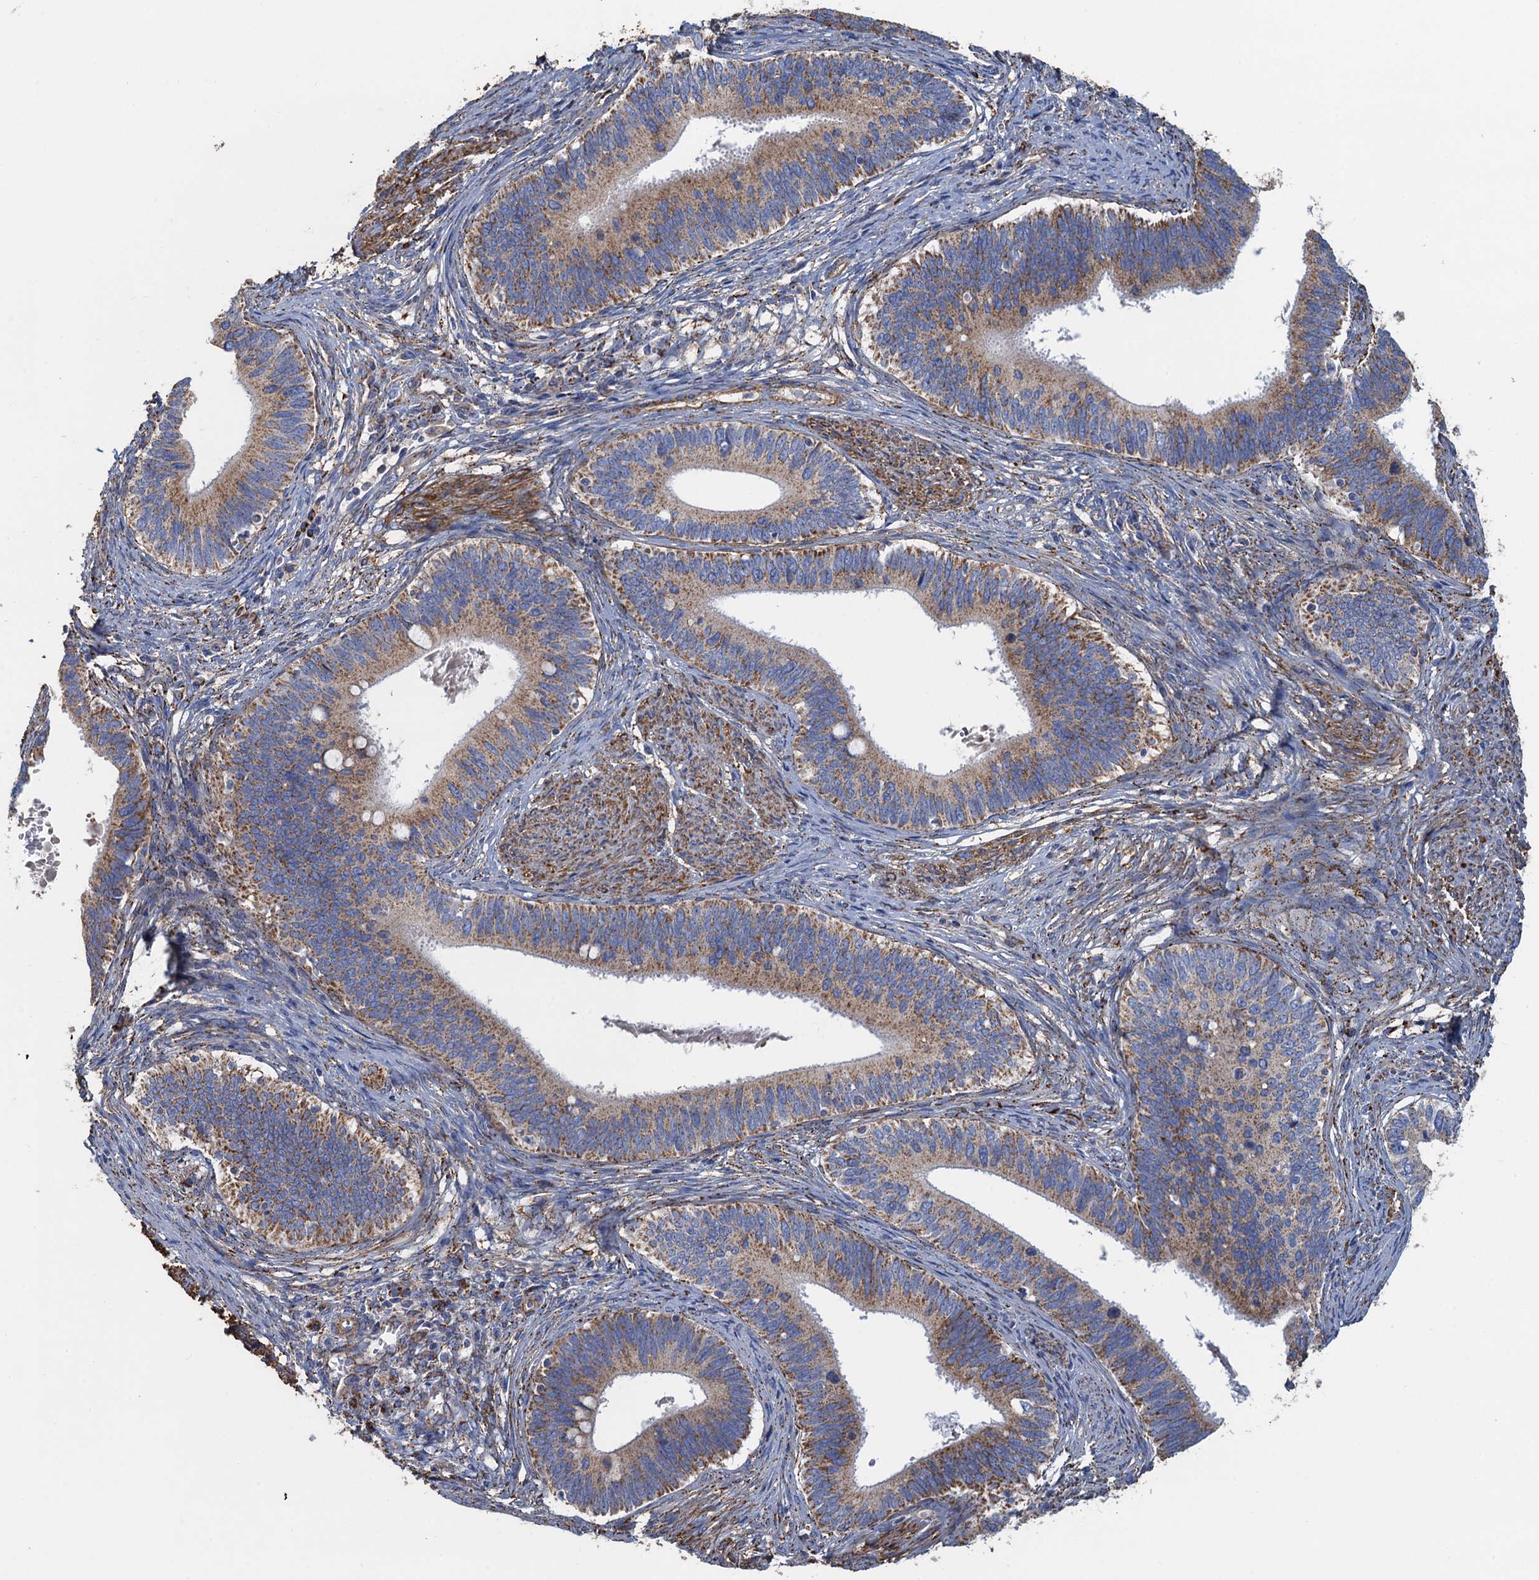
{"staining": {"intensity": "moderate", "quantity": ">75%", "location": "cytoplasmic/membranous"}, "tissue": "cervical cancer", "cell_type": "Tumor cells", "image_type": "cancer", "snomed": [{"axis": "morphology", "description": "Adenocarcinoma, NOS"}, {"axis": "topography", "description": "Cervix"}], "caption": "Tumor cells reveal medium levels of moderate cytoplasmic/membranous staining in approximately >75% of cells in adenocarcinoma (cervical).", "gene": "GCSH", "patient": {"sex": "female", "age": 42}}